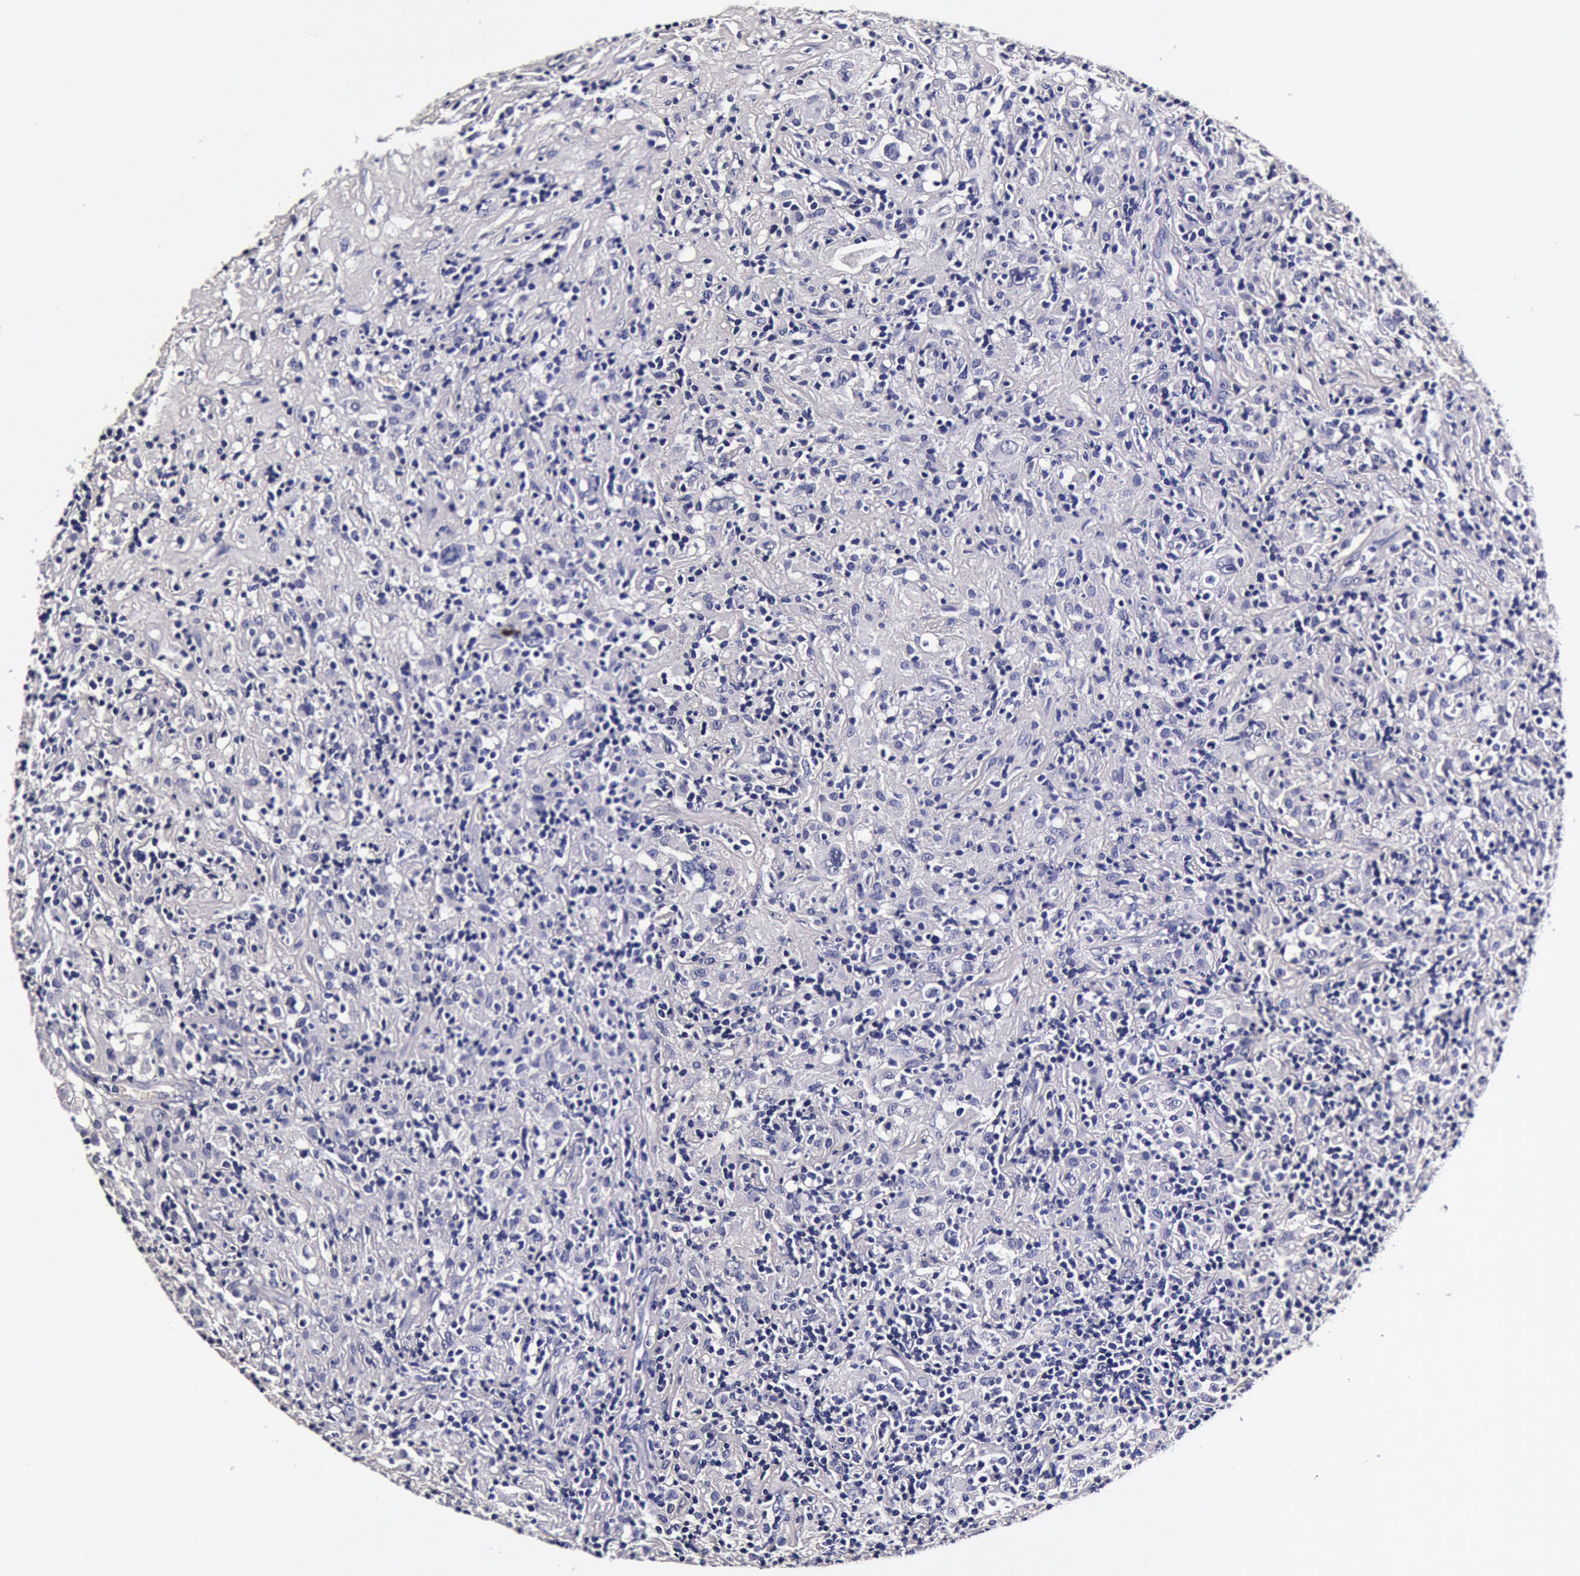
{"staining": {"intensity": "negative", "quantity": "none", "location": "none"}, "tissue": "lymphoma", "cell_type": "Tumor cells", "image_type": "cancer", "snomed": [{"axis": "morphology", "description": "Hodgkin's disease, NOS"}, {"axis": "topography", "description": "Lymph node"}], "caption": "High magnification brightfield microscopy of lymphoma stained with DAB (brown) and counterstained with hematoxylin (blue): tumor cells show no significant positivity.", "gene": "CCDC22", "patient": {"sex": "male", "age": 46}}